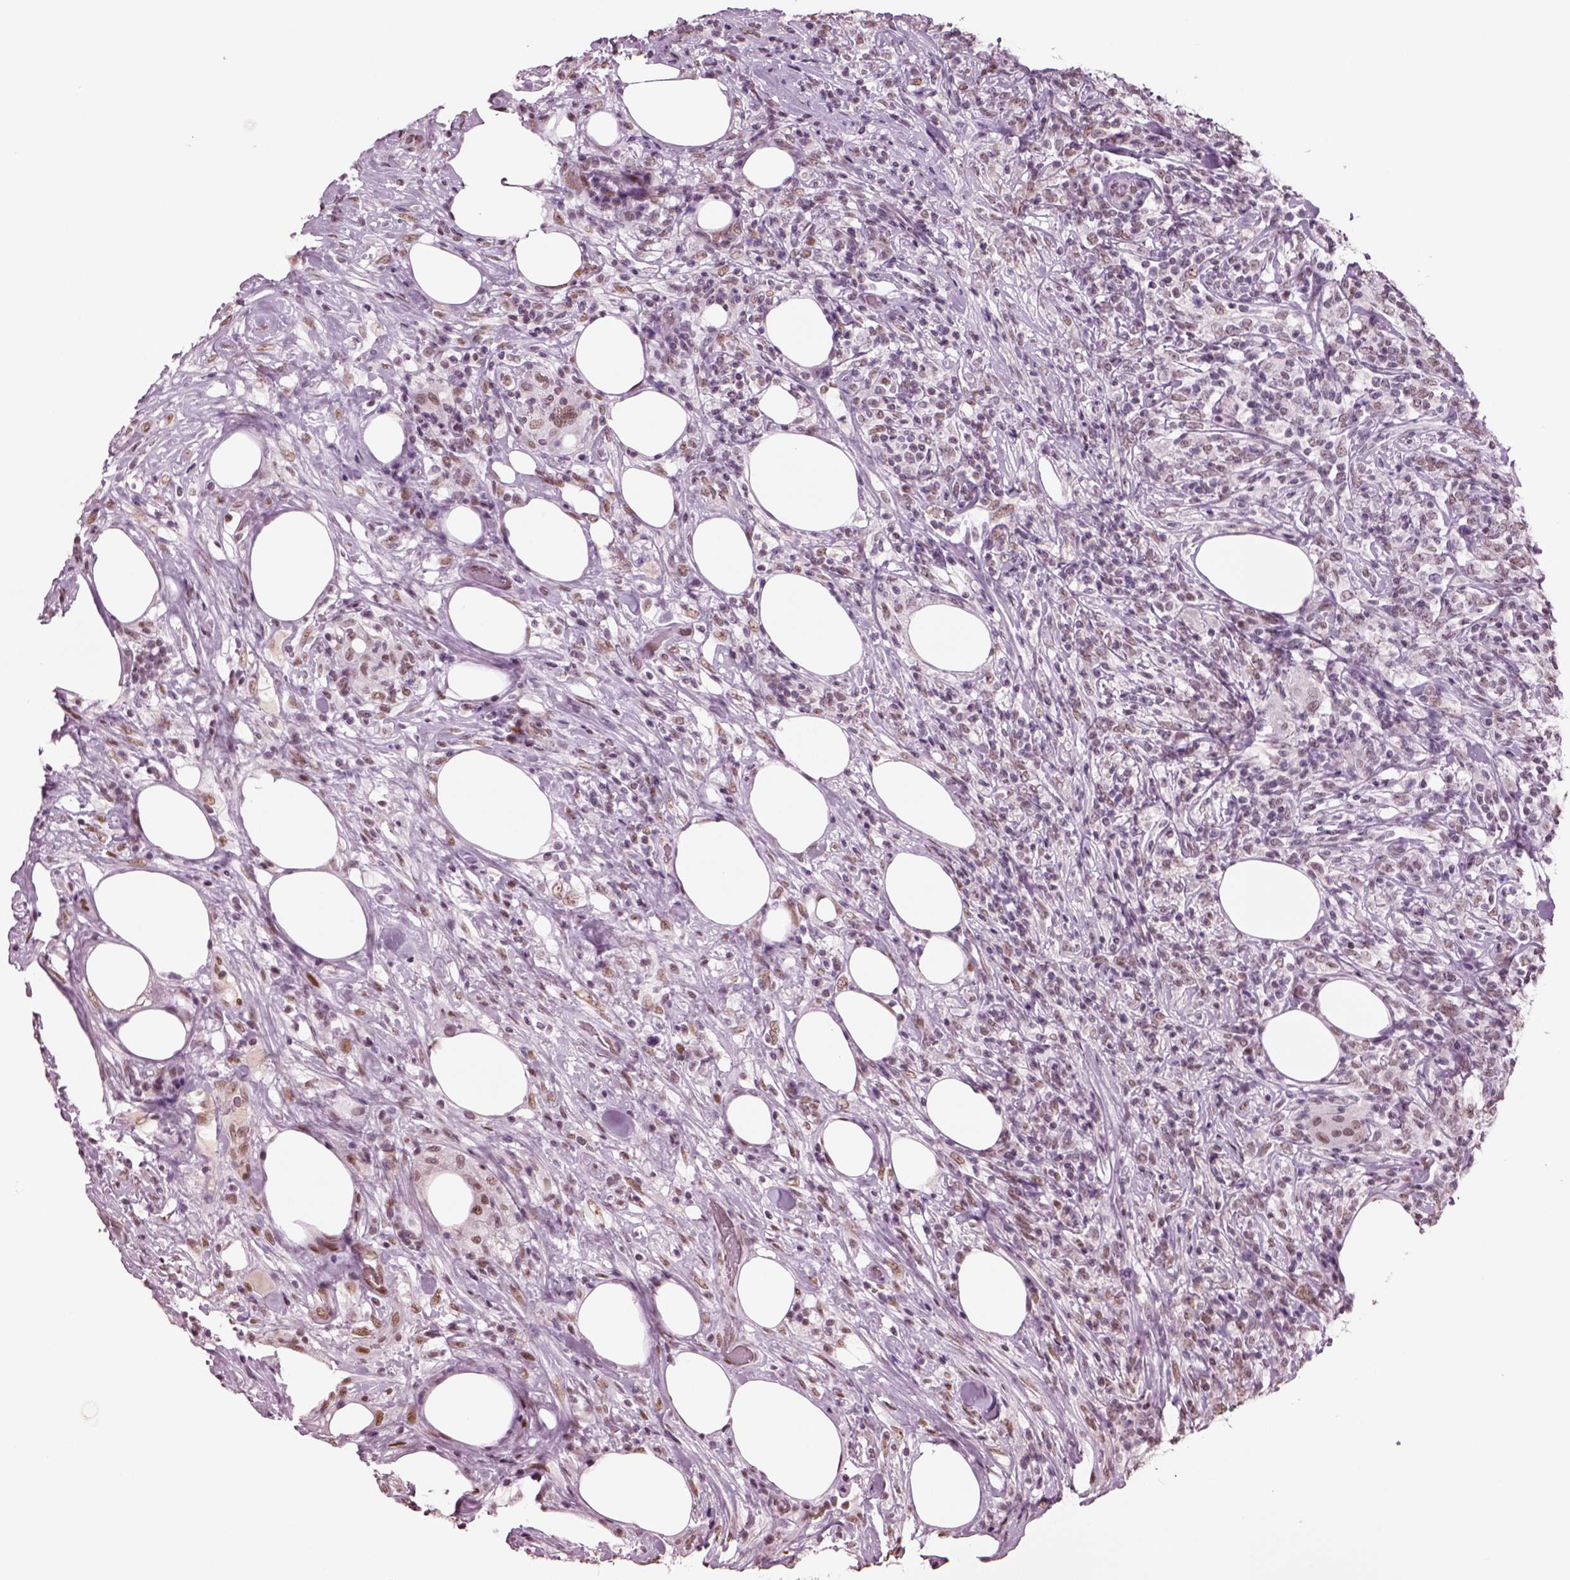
{"staining": {"intensity": "weak", "quantity": "25%-75%", "location": "nuclear"}, "tissue": "lymphoma", "cell_type": "Tumor cells", "image_type": "cancer", "snomed": [{"axis": "morphology", "description": "Malignant lymphoma, non-Hodgkin's type, High grade"}, {"axis": "topography", "description": "Lymph node"}], "caption": "A histopathology image of human malignant lymphoma, non-Hodgkin's type (high-grade) stained for a protein reveals weak nuclear brown staining in tumor cells.", "gene": "SEPHS1", "patient": {"sex": "female", "age": 84}}